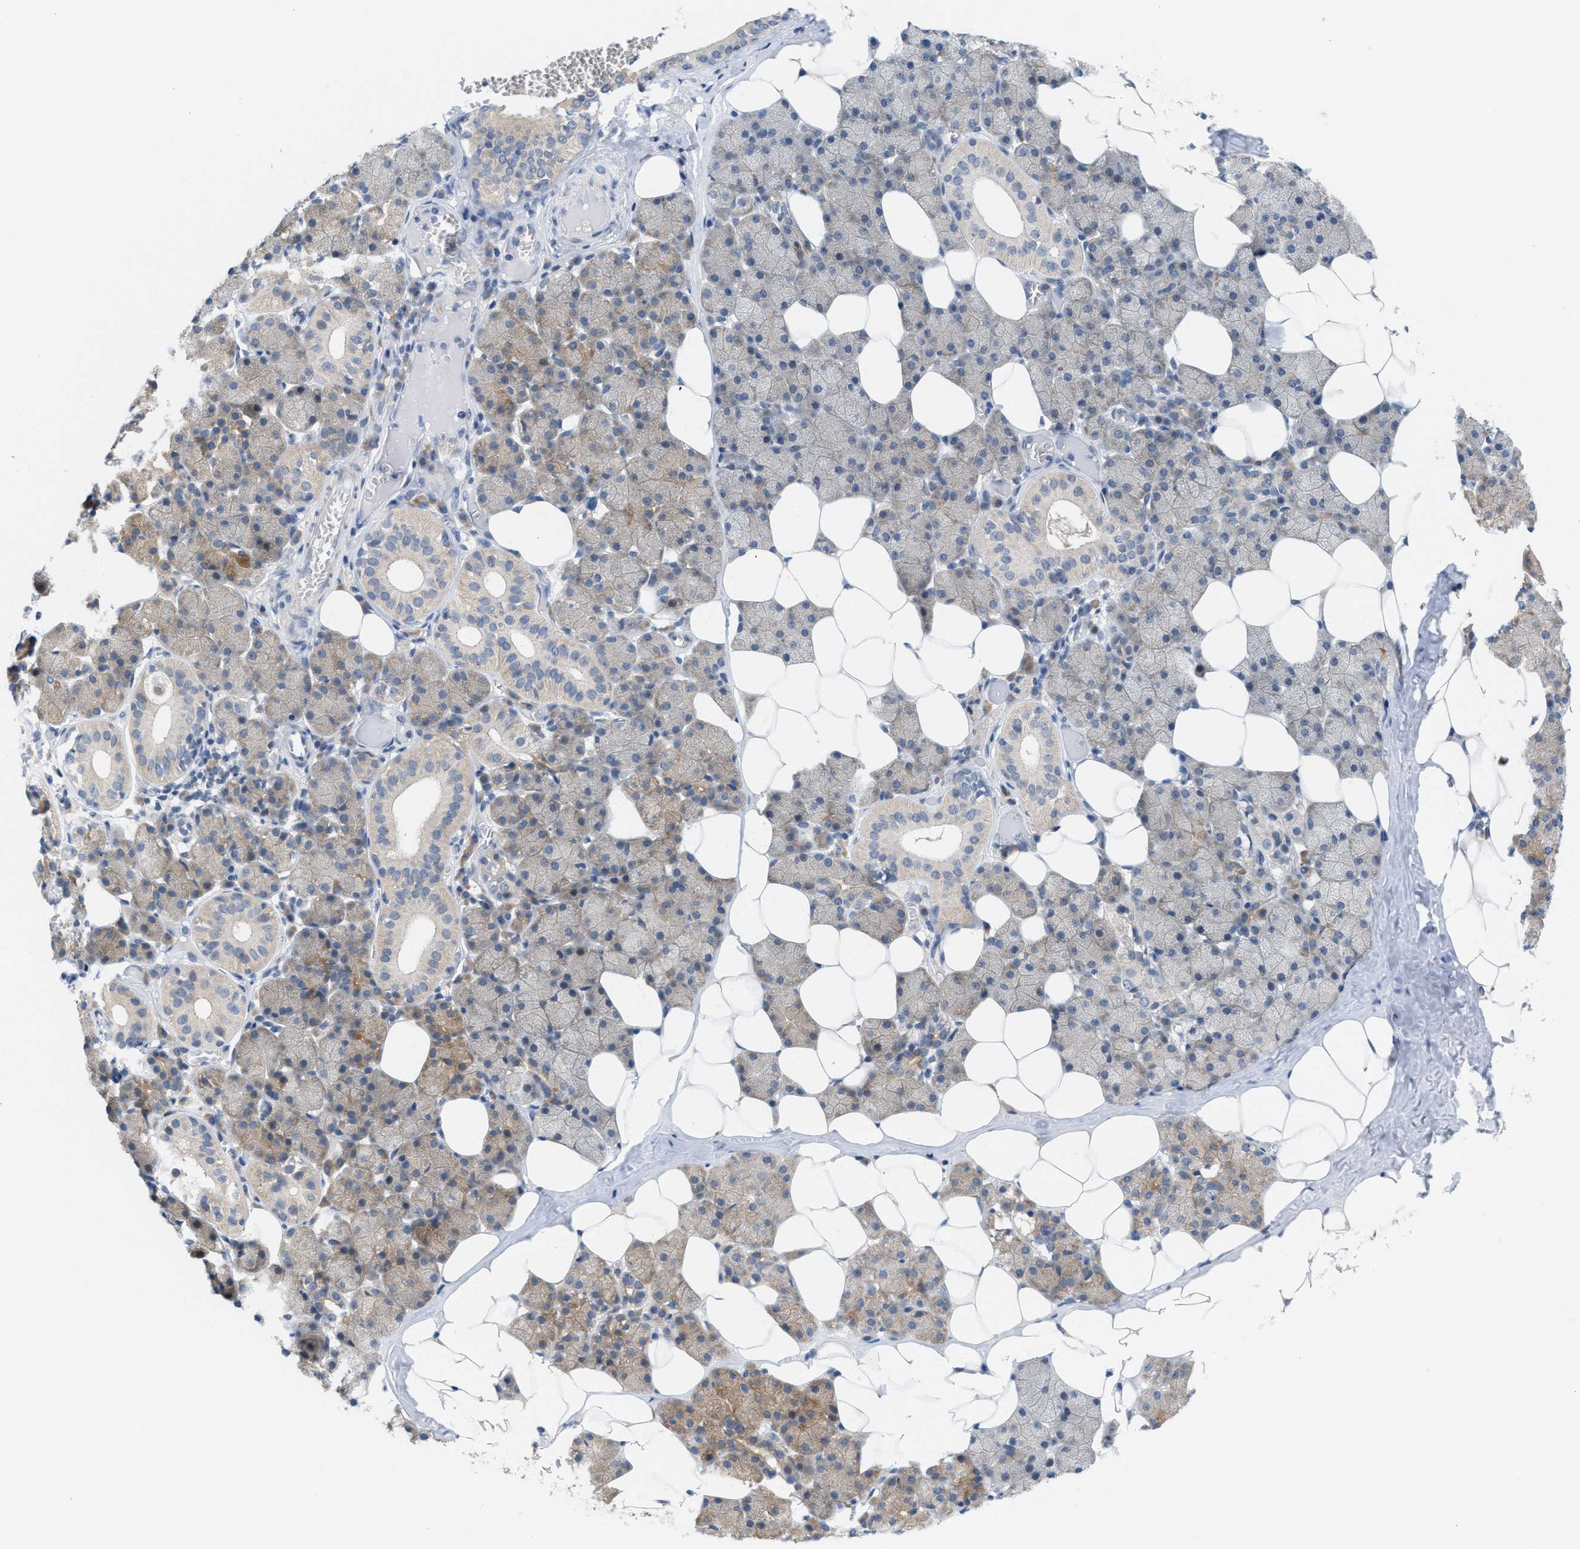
{"staining": {"intensity": "weak", "quantity": "25%-75%", "location": "cytoplasmic/membranous"}, "tissue": "salivary gland", "cell_type": "Glandular cells", "image_type": "normal", "snomed": [{"axis": "morphology", "description": "Normal tissue, NOS"}, {"axis": "topography", "description": "Salivary gland"}], "caption": "A high-resolution histopathology image shows immunohistochemistry (IHC) staining of unremarkable salivary gland, which displays weak cytoplasmic/membranous positivity in approximately 25%-75% of glandular cells.", "gene": "WIPI2", "patient": {"sex": "female", "age": 33}}